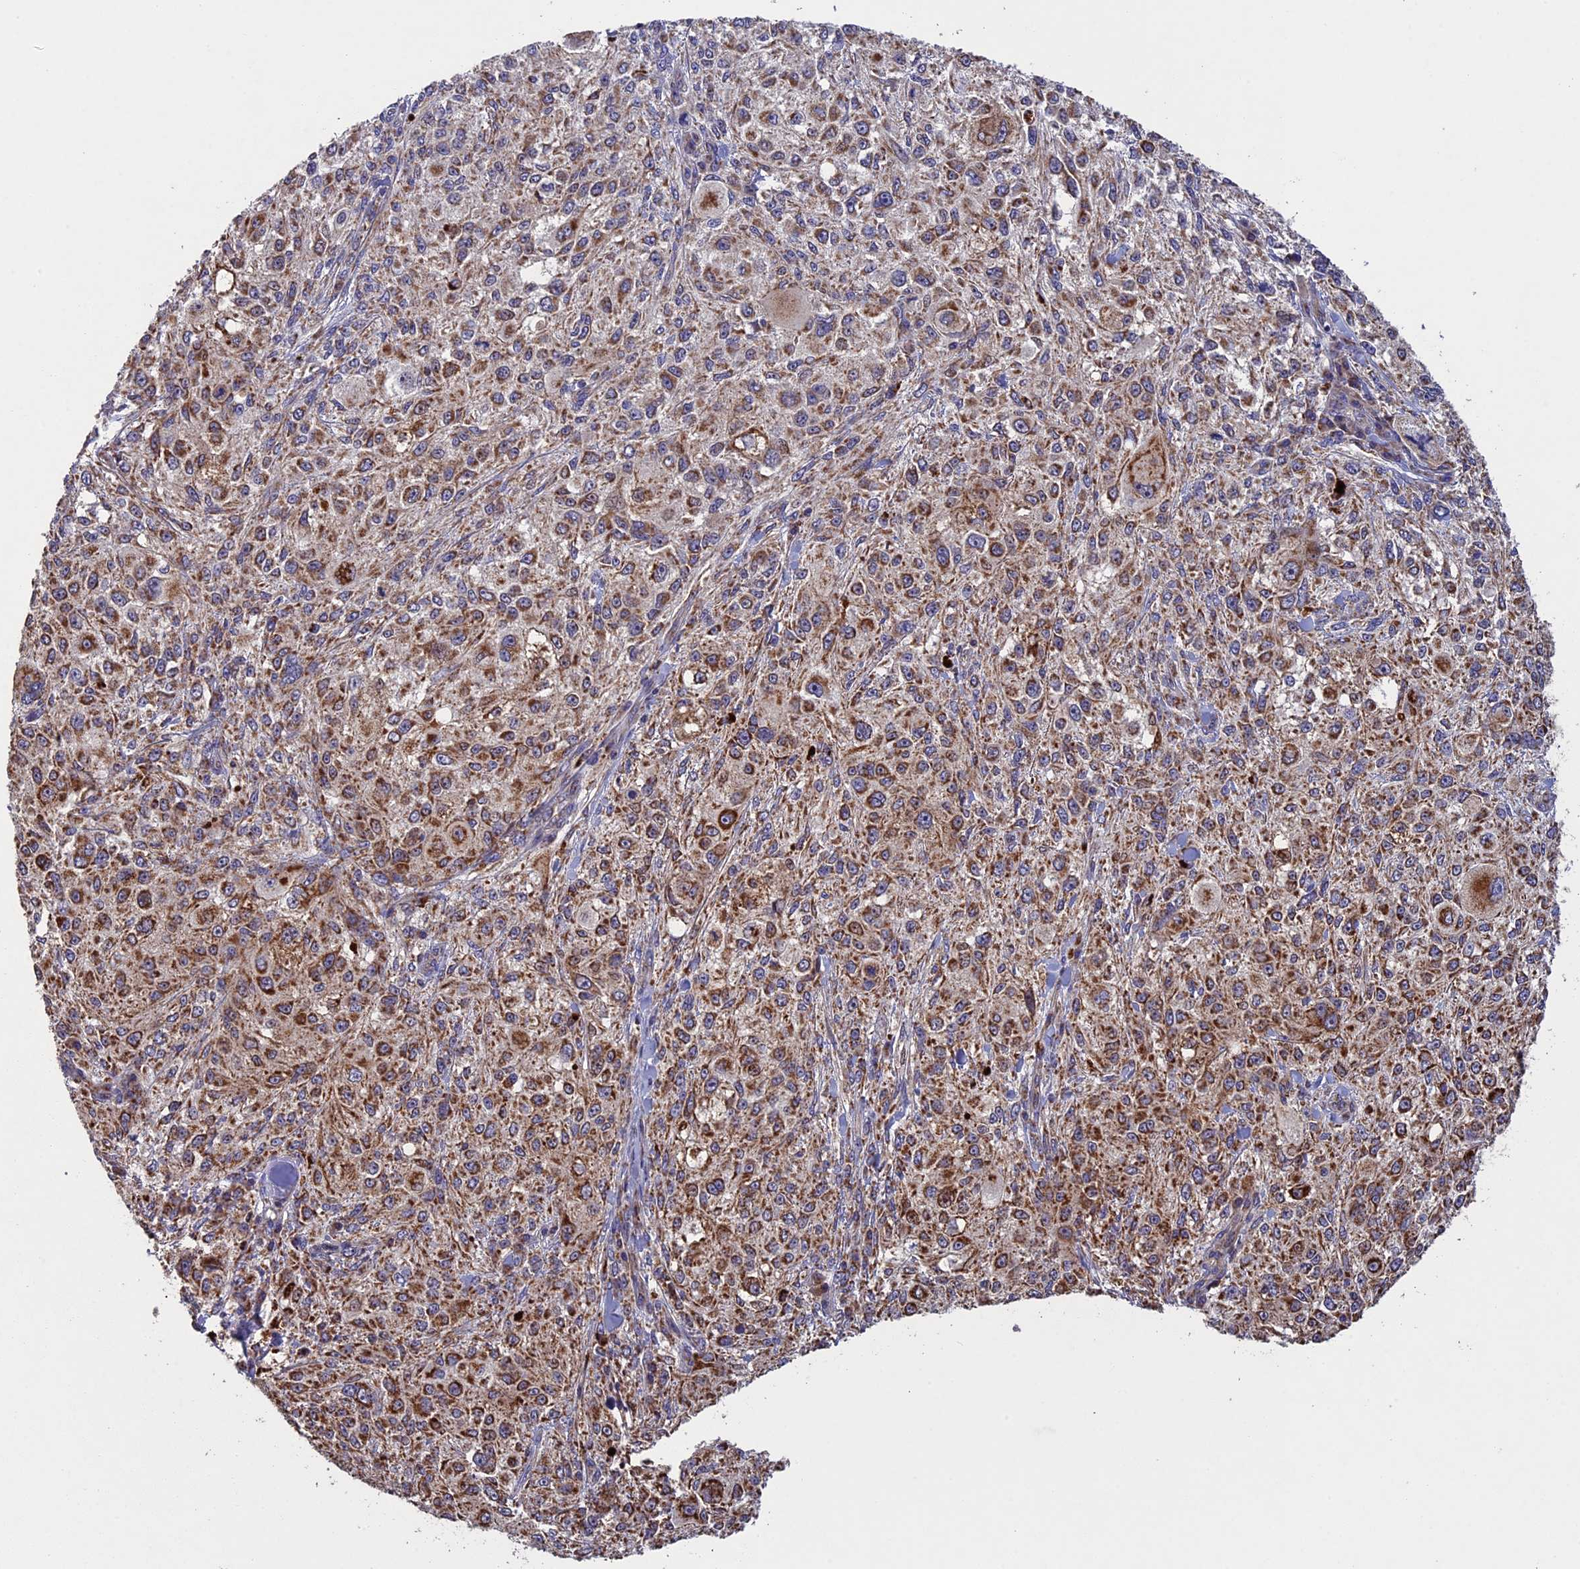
{"staining": {"intensity": "moderate", "quantity": ">75%", "location": "cytoplasmic/membranous"}, "tissue": "melanoma", "cell_type": "Tumor cells", "image_type": "cancer", "snomed": [{"axis": "morphology", "description": "Necrosis, NOS"}, {"axis": "morphology", "description": "Malignant melanoma, NOS"}, {"axis": "topography", "description": "Skin"}], "caption": "Protein analysis of melanoma tissue exhibits moderate cytoplasmic/membranous expression in about >75% of tumor cells. The staining was performed using DAB, with brown indicating positive protein expression. Nuclei are stained blue with hematoxylin.", "gene": "RNF17", "patient": {"sex": "female", "age": 87}}